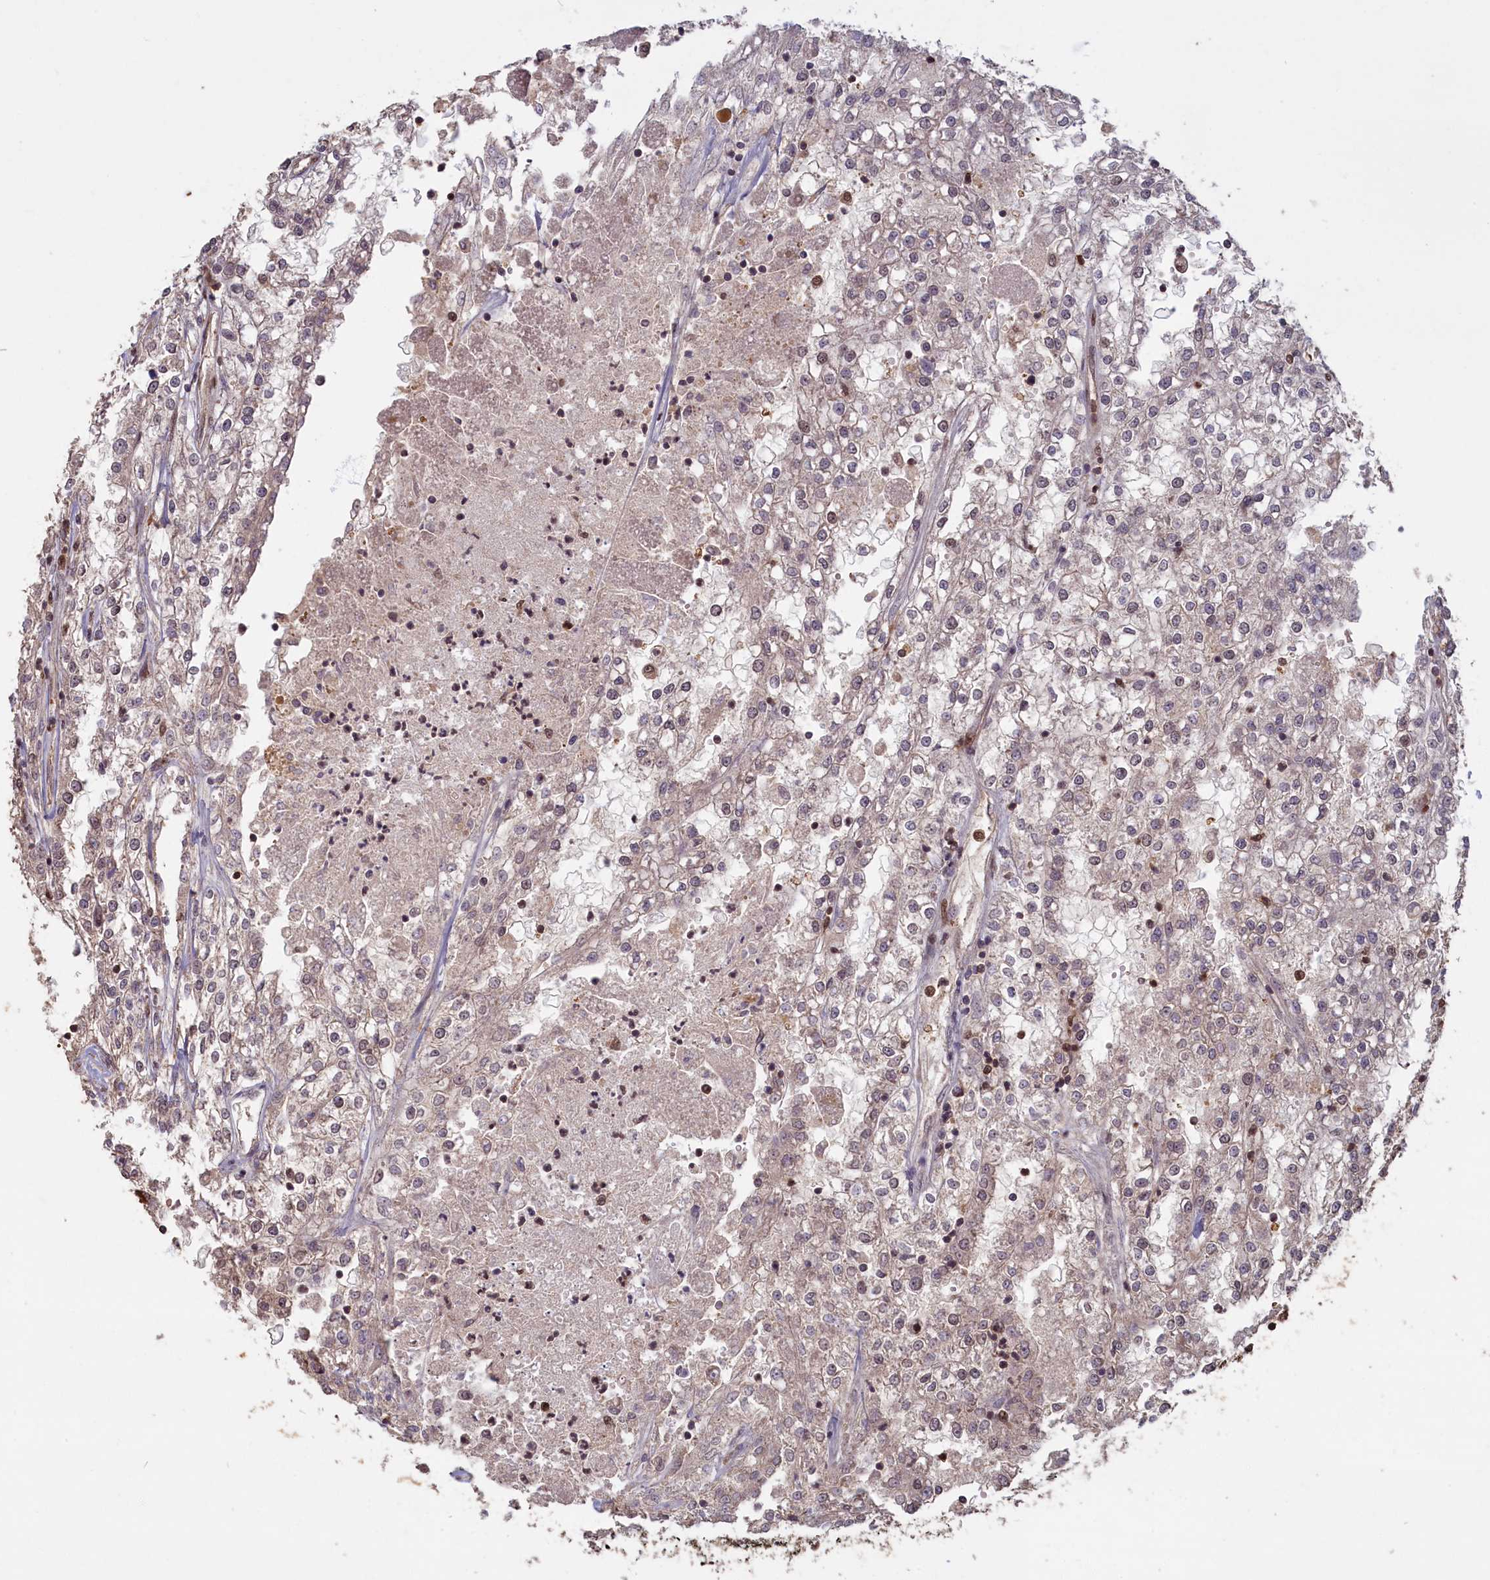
{"staining": {"intensity": "moderate", "quantity": "<25%", "location": "nuclear"}, "tissue": "renal cancer", "cell_type": "Tumor cells", "image_type": "cancer", "snomed": [{"axis": "morphology", "description": "Adenocarcinoma, NOS"}, {"axis": "topography", "description": "Kidney"}], "caption": "Immunohistochemistry (IHC) photomicrograph of renal cancer (adenocarcinoma) stained for a protein (brown), which shows low levels of moderate nuclear positivity in about <25% of tumor cells.", "gene": "HIF3A", "patient": {"sex": "female", "age": 52}}